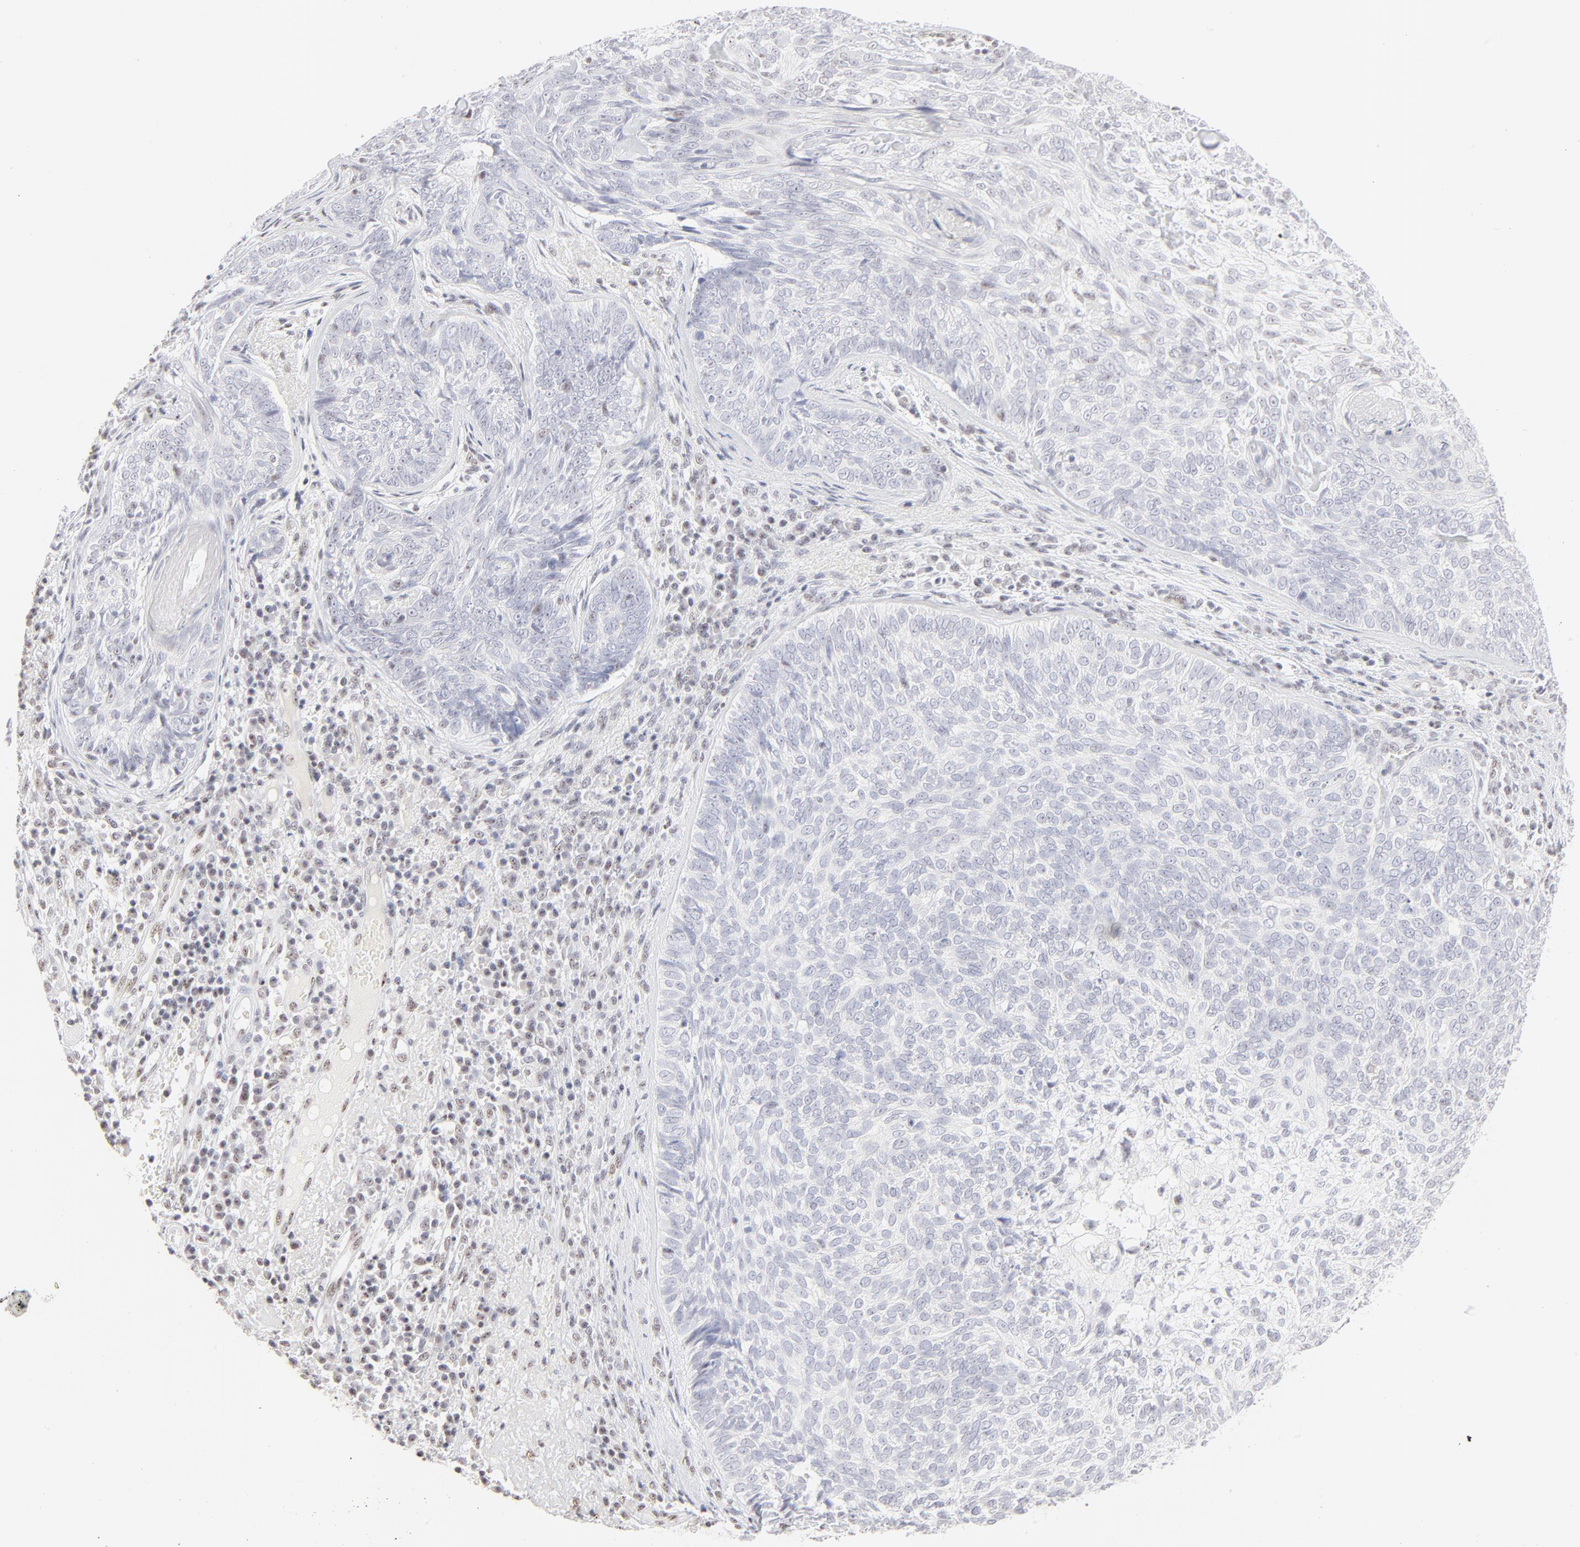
{"staining": {"intensity": "negative", "quantity": "none", "location": "none"}, "tissue": "skin cancer", "cell_type": "Tumor cells", "image_type": "cancer", "snomed": [{"axis": "morphology", "description": "Basal cell carcinoma"}, {"axis": "topography", "description": "Skin"}], "caption": "The immunohistochemistry photomicrograph has no significant positivity in tumor cells of basal cell carcinoma (skin) tissue. (Brightfield microscopy of DAB IHC at high magnification).", "gene": "NFIL3", "patient": {"sex": "male", "age": 72}}